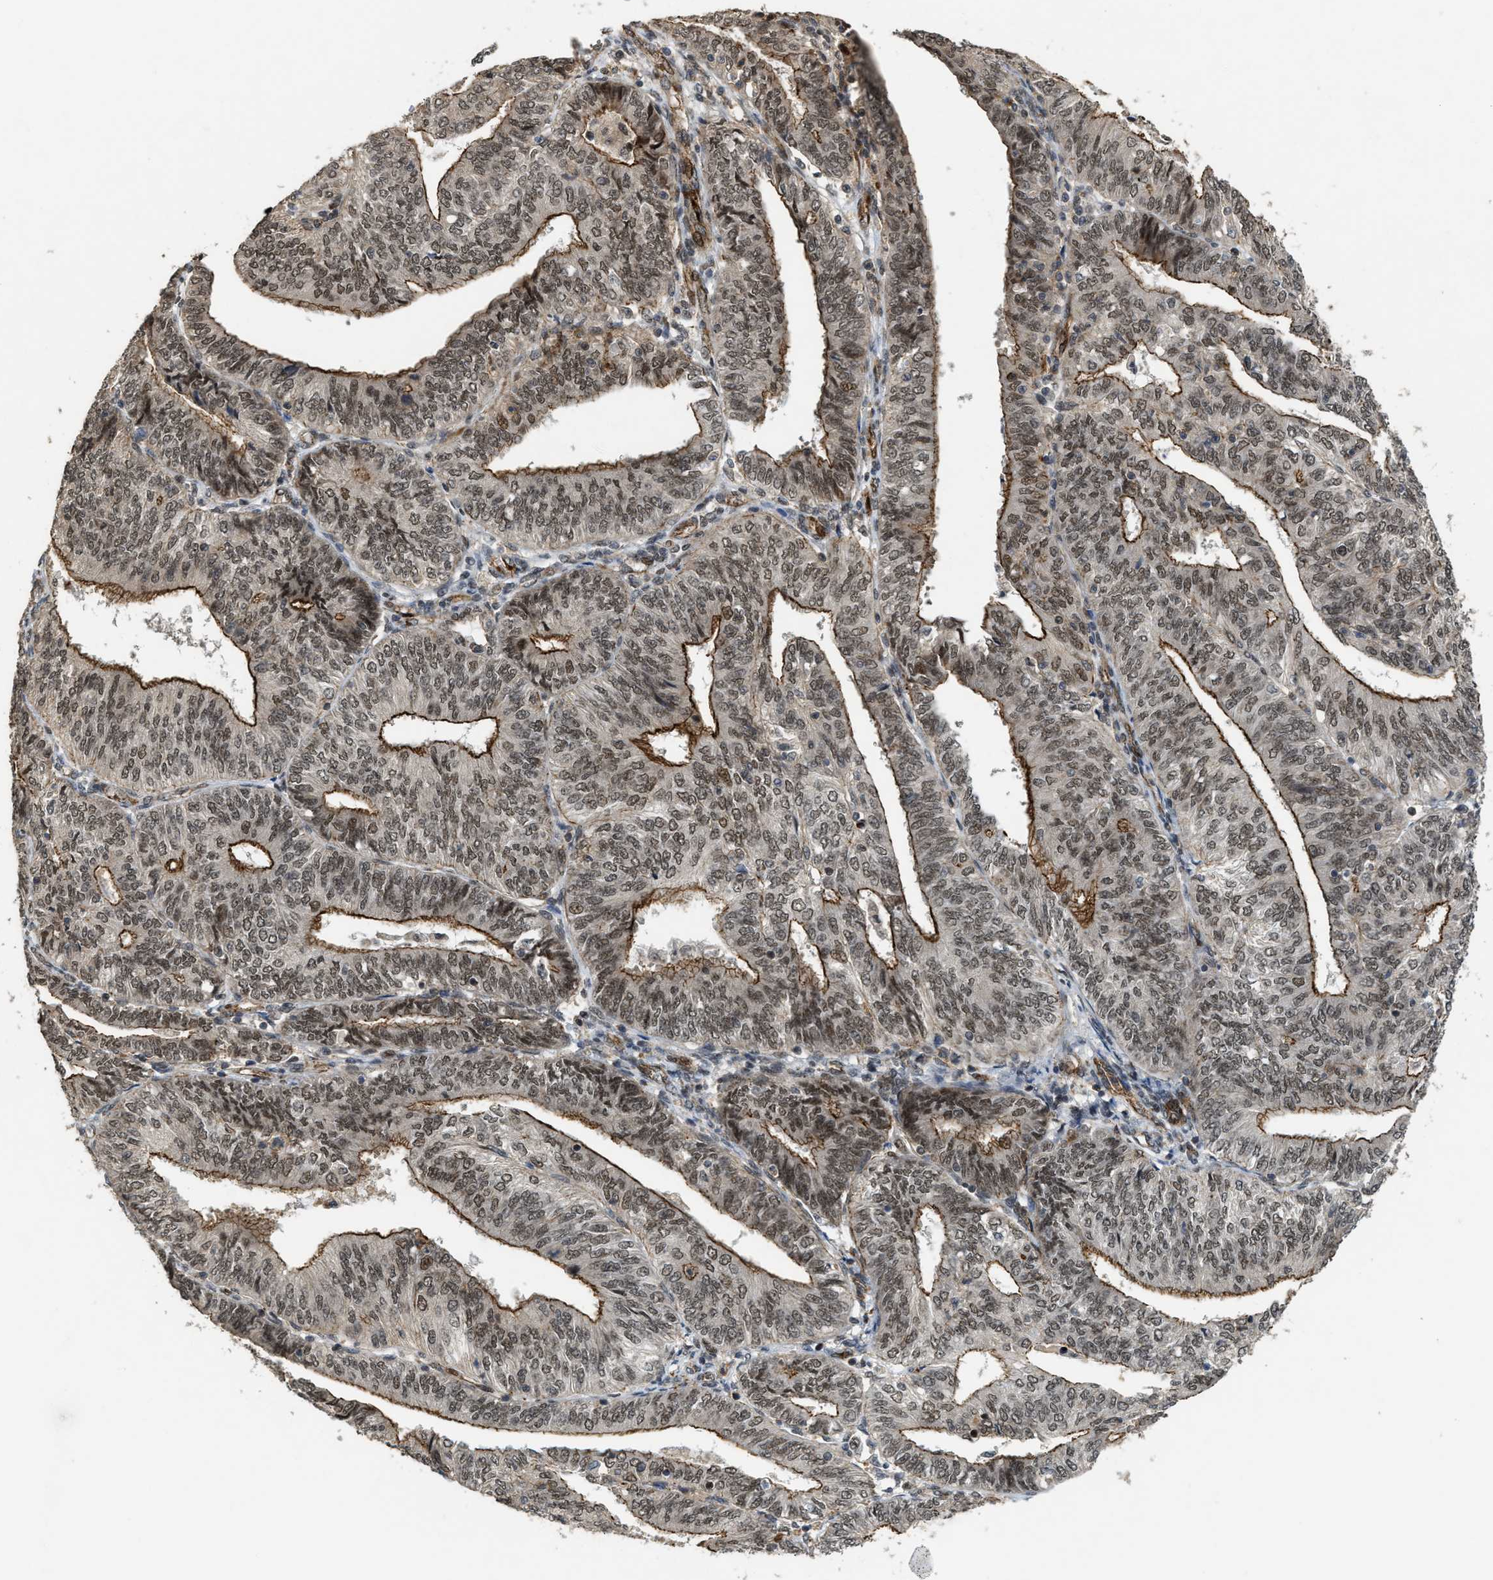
{"staining": {"intensity": "moderate", "quantity": ">75%", "location": "cytoplasmic/membranous,nuclear"}, "tissue": "endometrial cancer", "cell_type": "Tumor cells", "image_type": "cancer", "snomed": [{"axis": "morphology", "description": "Adenocarcinoma, NOS"}, {"axis": "topography", "description": "Endometrium"}], "caption": "This micrograph displays immunohistochemistry staining of human endometrial cancer (adenocarcinoma), with medium moderate cytoplasmic/membranous and nuclear expression in about >75% of tumor cells.", "gene": "DPF2", "patient": {"sex": "female", "age": 58}}